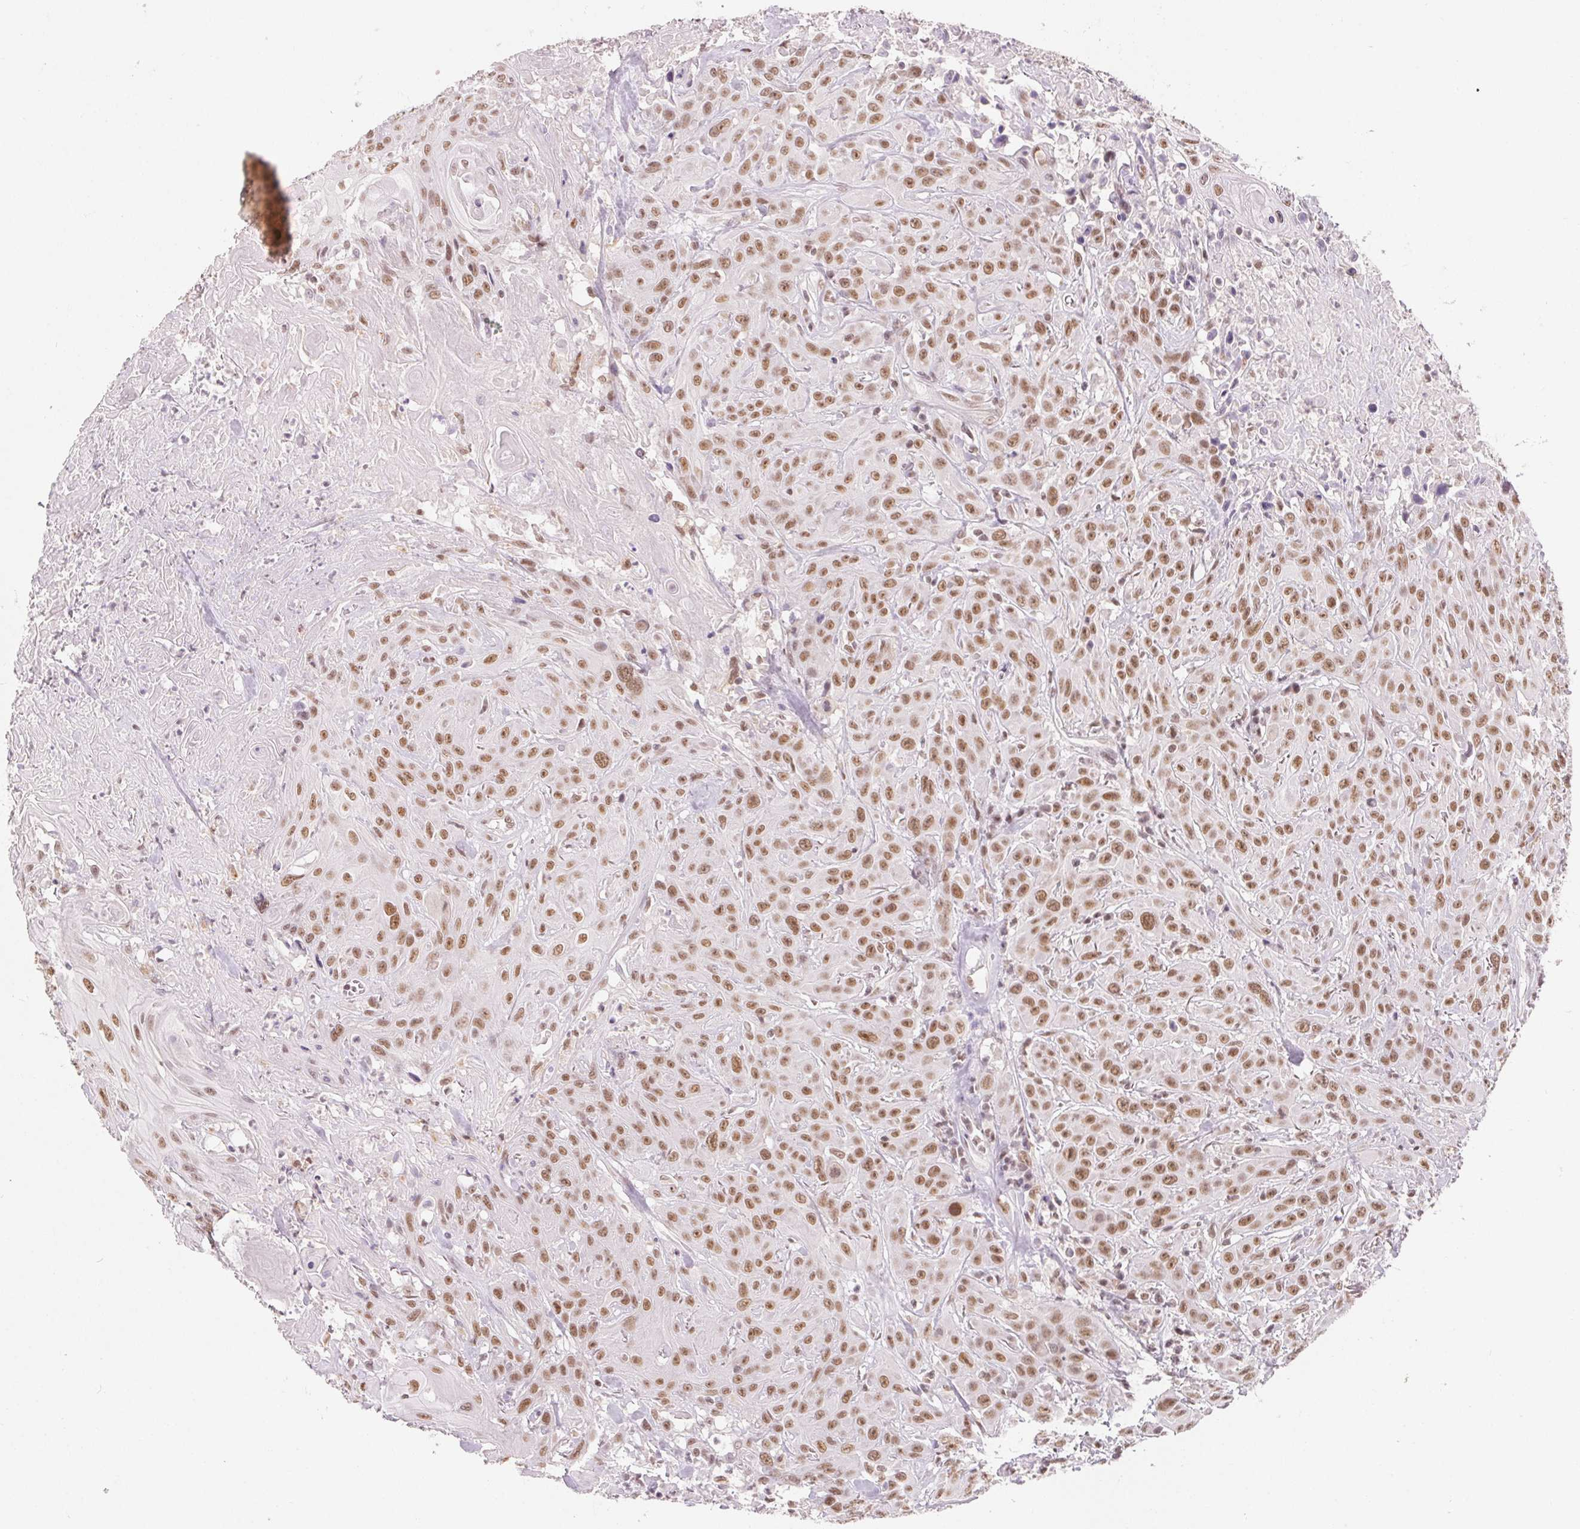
{"staining": {"intensity": "moderate", "quantity": ">75%", "location": "nuclear"}, "tissue": "head and neck cancer", "cell_type": "Tumor cells", "image_type": "cancer", "snomed": [{"axis": "morphology", "description": "Squamous cell carcinoma, NOS"}, {"axis": "topography", "description": "Skin"}, {"axis": "topography", "description": "Head-Neck"}], "caption": "Approximately >75% of tumor cells in human head and neck cancer (squamous cell carcinoma) show moderate nuclear protein expression as visualized by brown immunohistochemical staining.", "gene": "NXF3", "patient": {"sex": "male", "age": 80}}